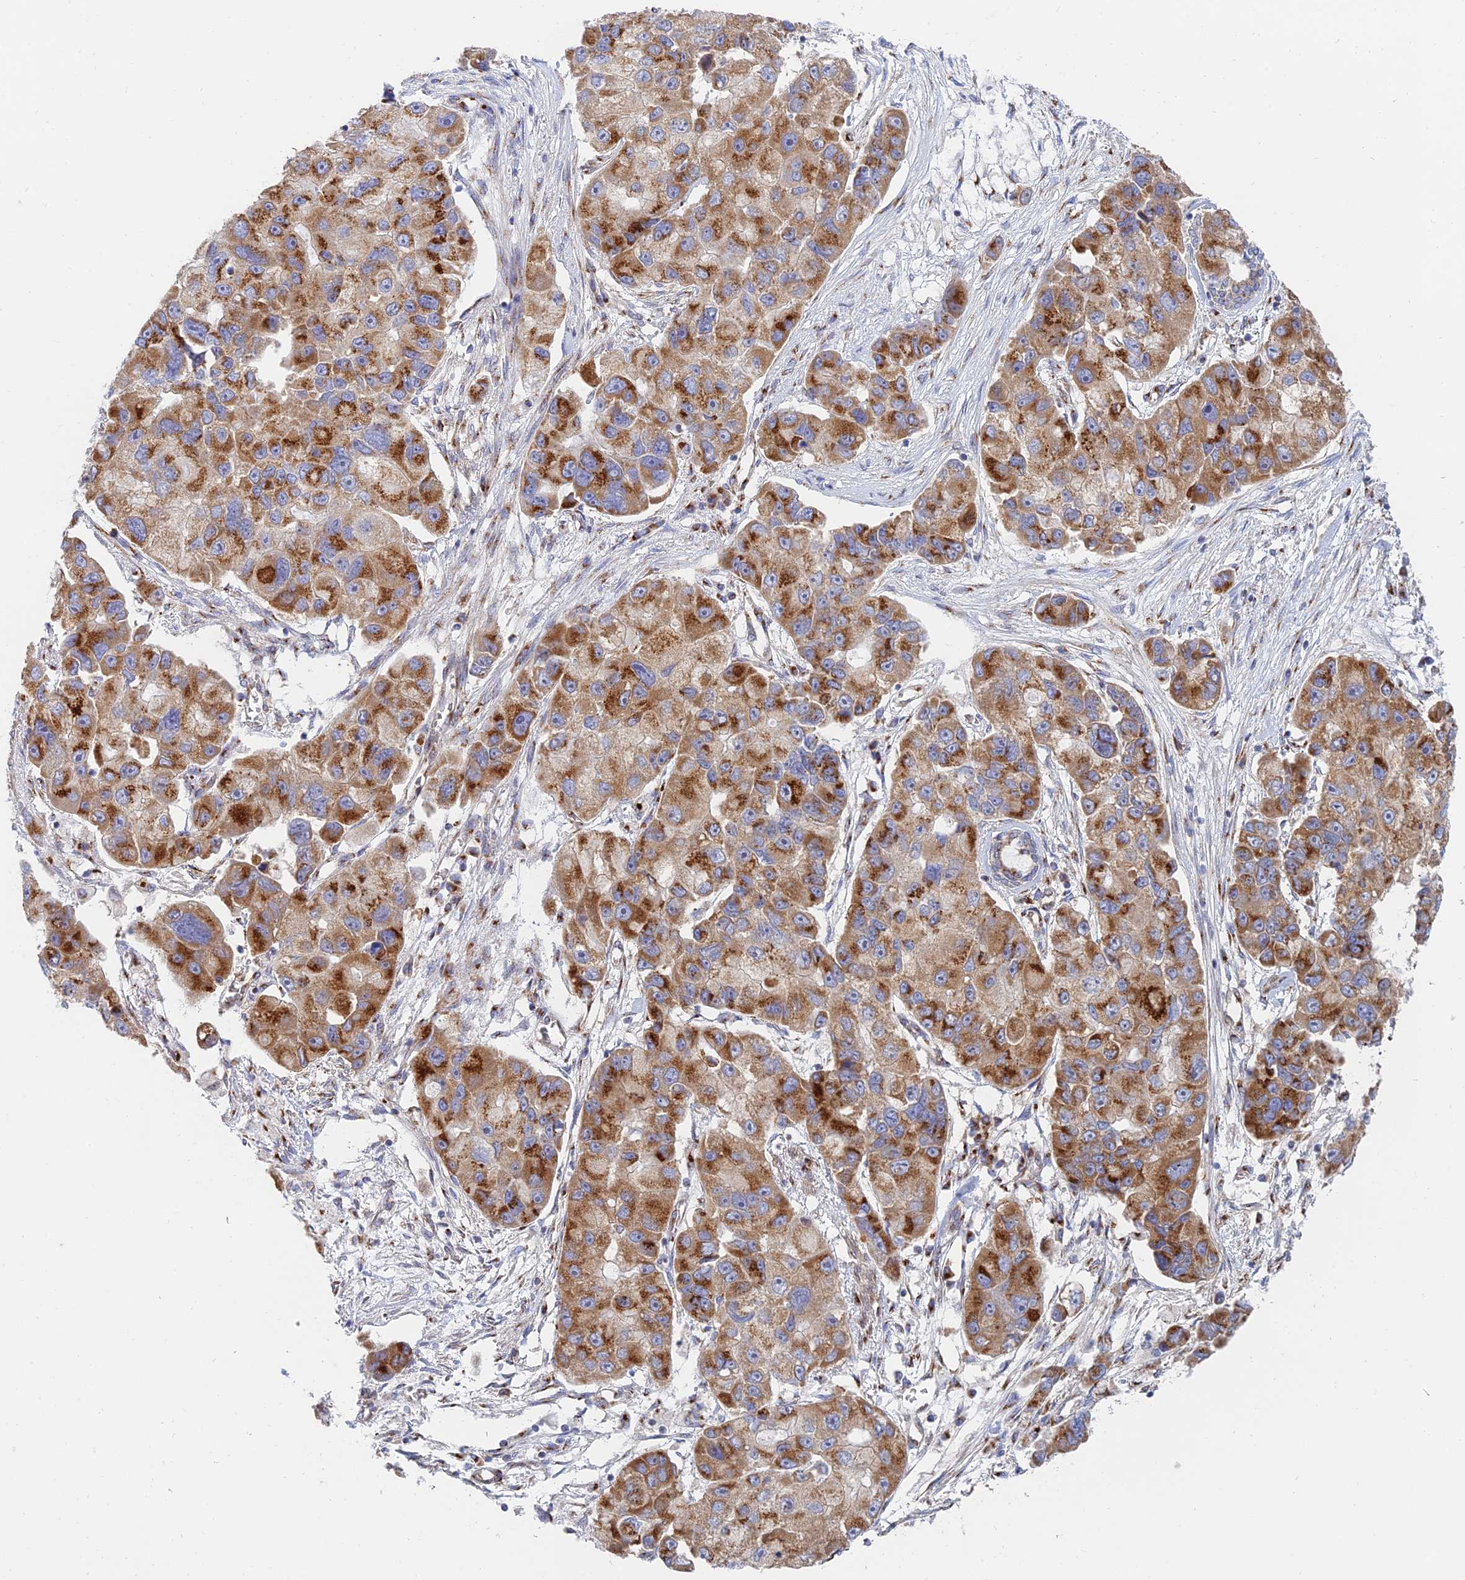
{"staining": {"intensity": "moderate", "quantity": ">75%", "location": "cytoplasmic/membranous"}, "tissue": "lung cancer", "cell_type": "Tumor cells", "image_type": "cancer", "snomed": [{"axis": "morphology", "description": "Adenocarcinoma, NOS"}, {"axis": "topography", "description": "Lung"}], "caption": "The immunohistochemical stain shows moderate cytoplasmic/membranous expression in tumor cells of adenocarcinoma (lung) tissue.", "gene": "HS2ST1", "patient": {"sex": "female", "age": 54}}